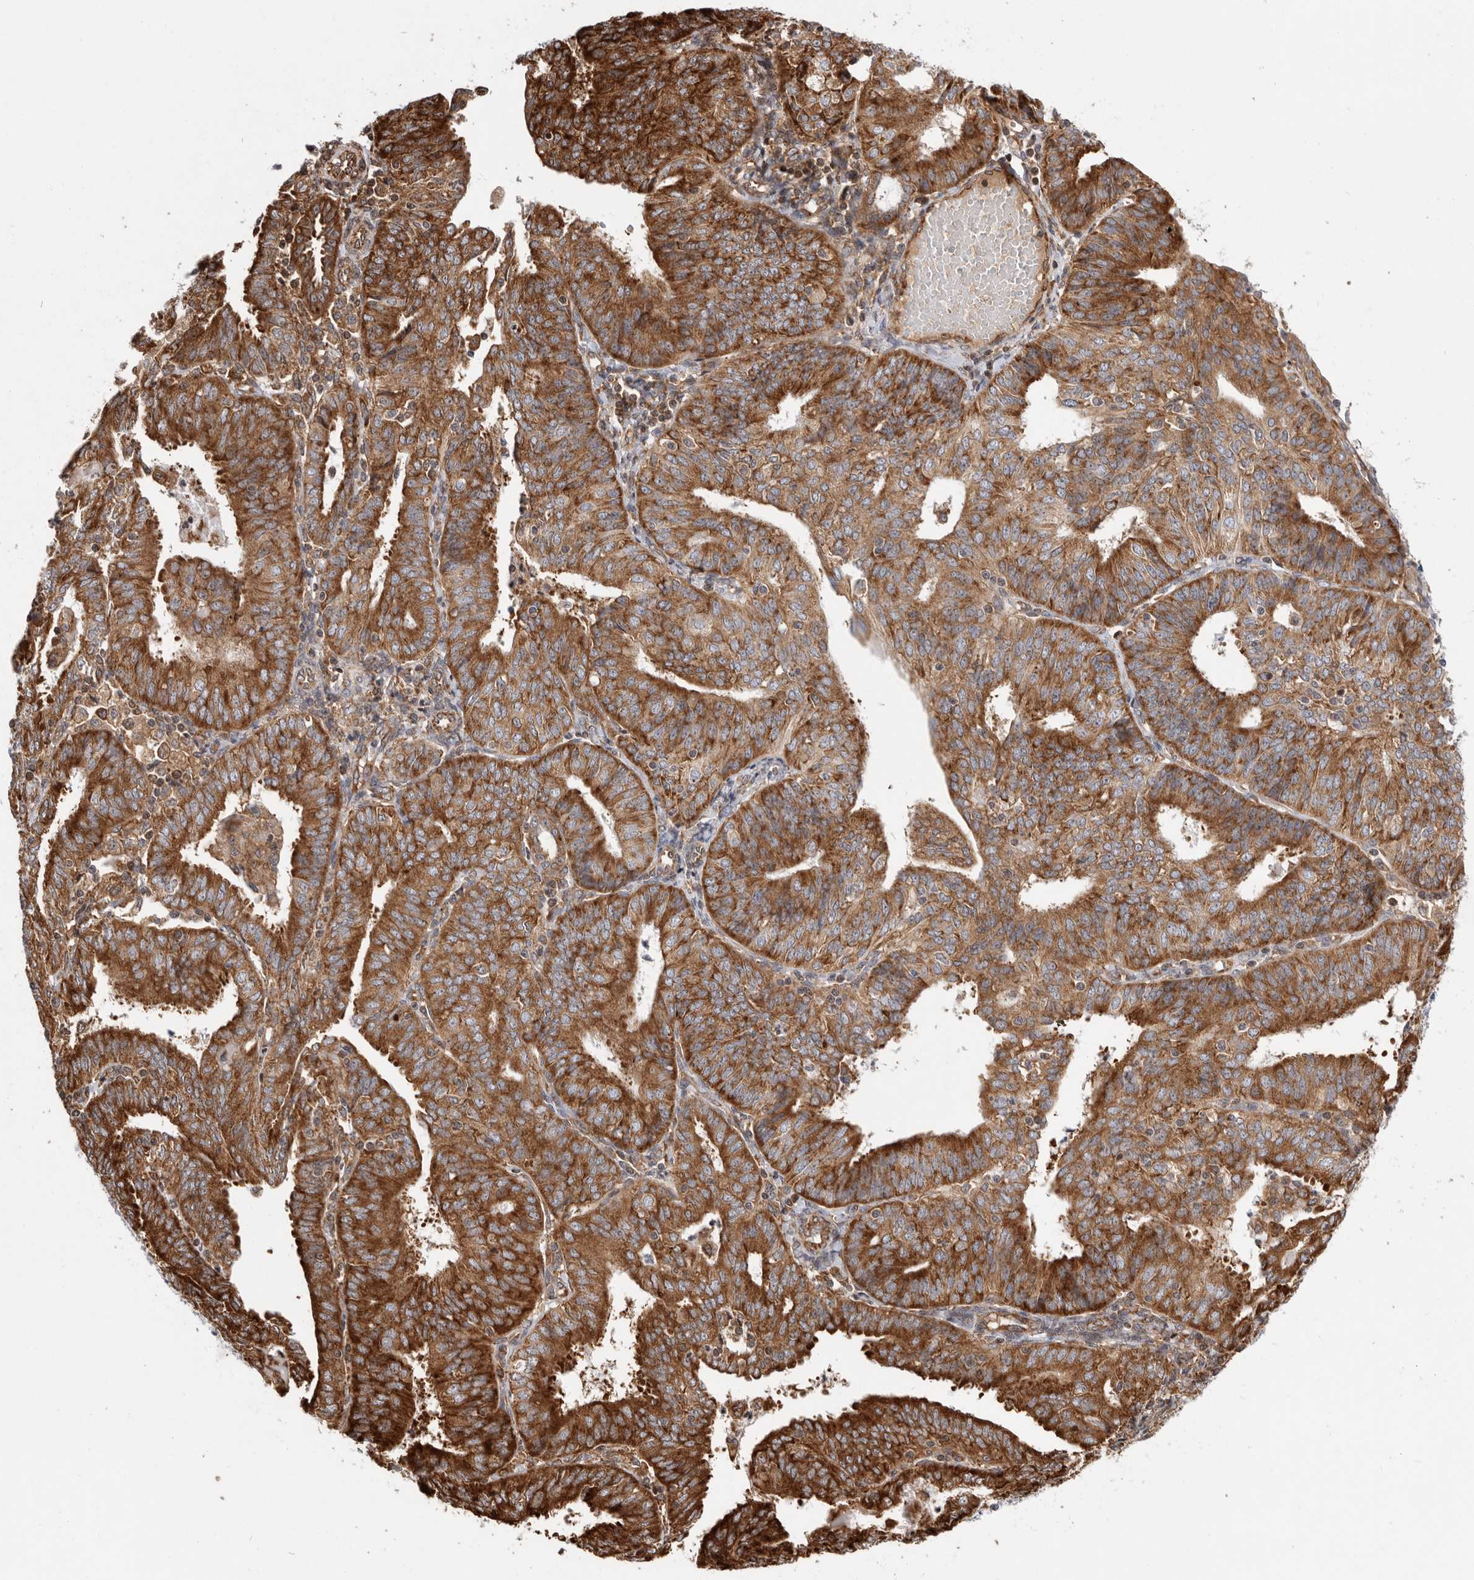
{"staining": {"intensity": "strong", "quantity": ">75%", "location": "cytoplasmic/membranous"}, "tissue": "endometrial cancer", "cell_type": "Tumor cells", "image_type": "cancer", "snomed": [{"axis": "morphology", "description": "Adenocarcinoma, NOS"}, {"axis": "topography", "description": "Endometrium"}], "caption": "Protein staining of endometrial cancer tissue displays strong cytoplasmic/membranous expression in about >75% of tumor cells. The staining was performed using DAB, with brown indicating positive protein expression. Nuclei are stained blue with hematoxylin.", "gene": "FZD3", "patient": {"sex": "female", "age": 58}}